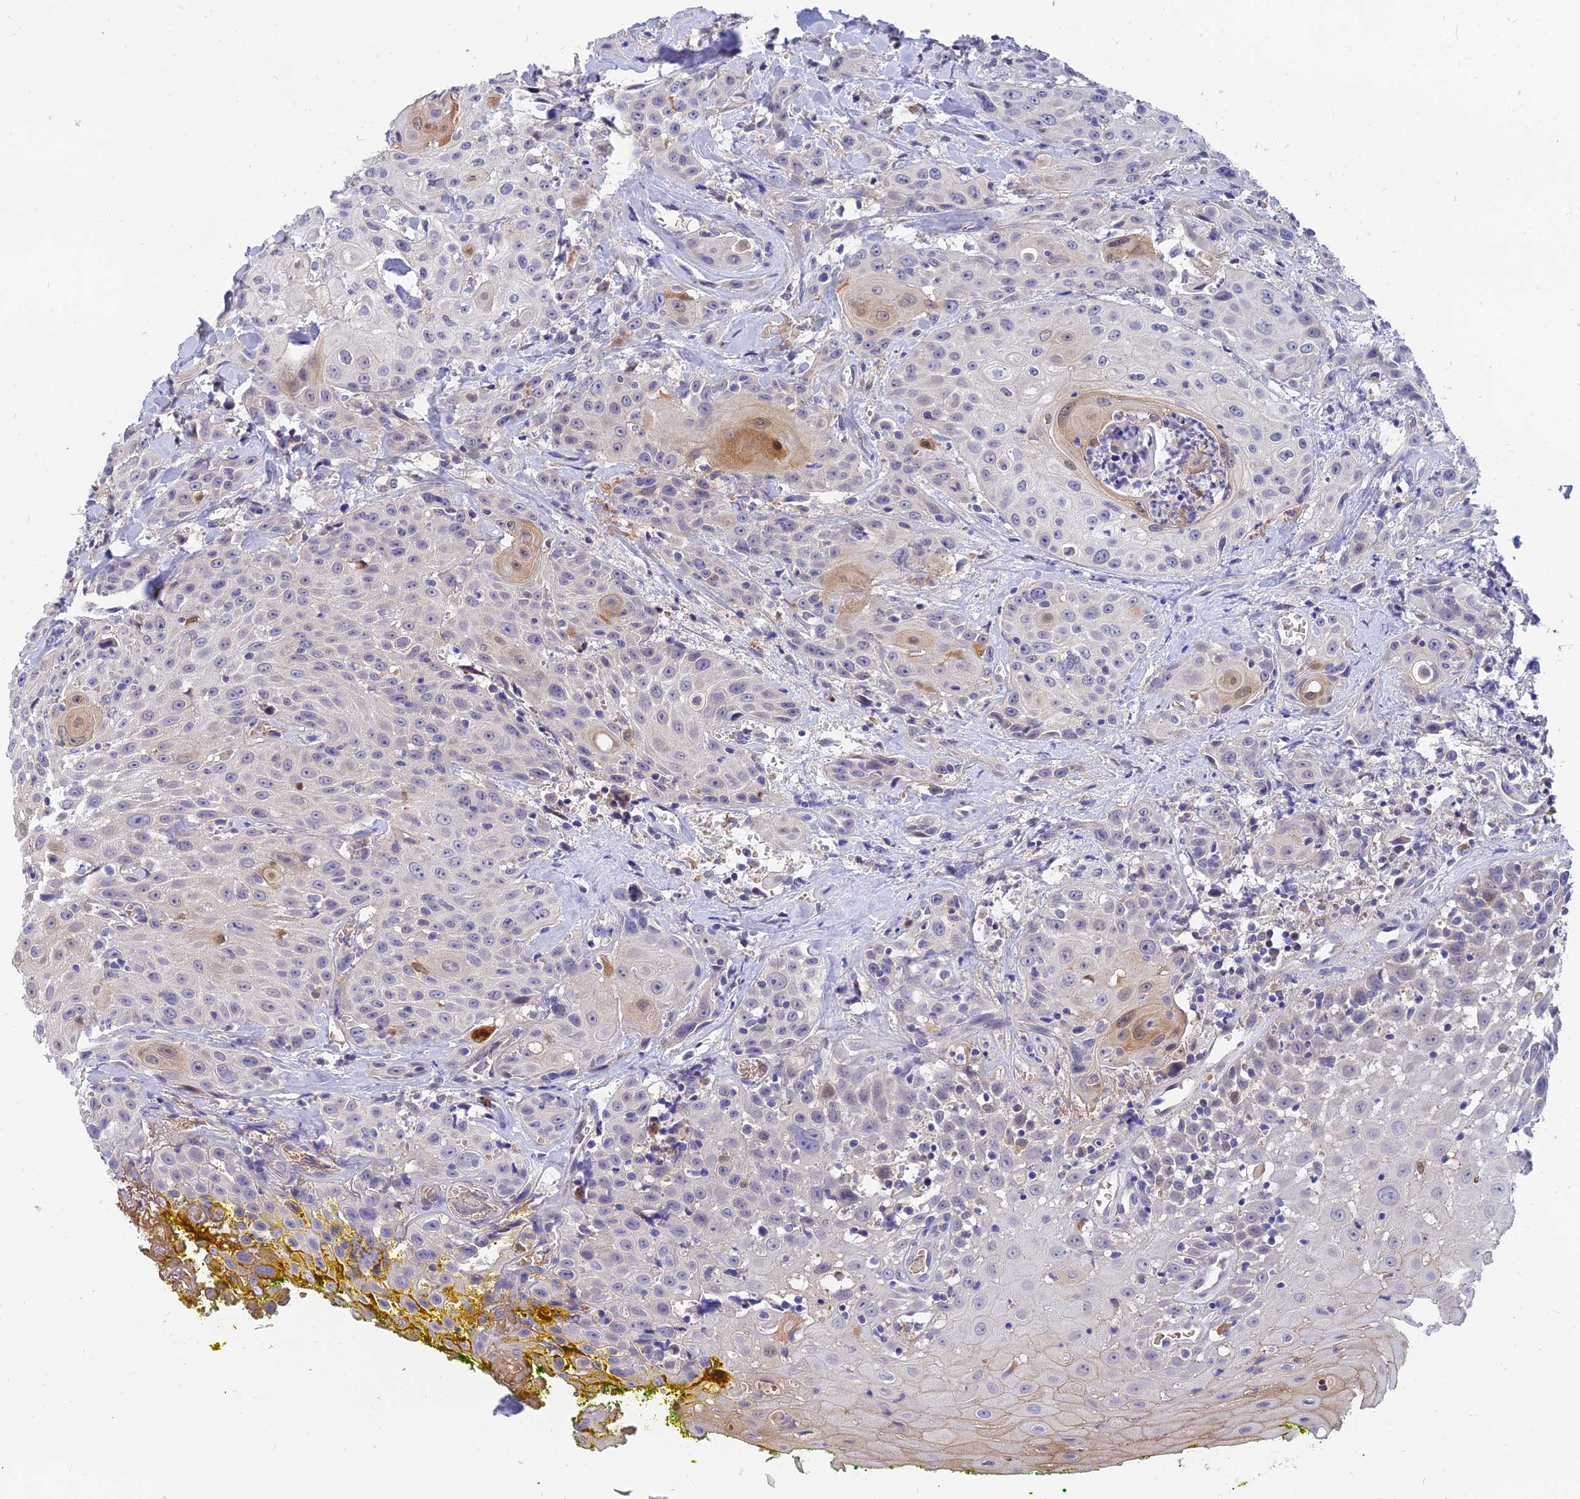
{"staining": {"intensity": "moderate", "quantity": "<25%", "location": "cytoplasmic/membranous"}, "tissue": "head and neck cancer", "cell_type": "Tumor cells", "image_type": "cancer", "snomed": [{"axis": "morphology", "description": "Squamous cell carcinoma, NOS"}, {"axis": "topography", "description": "Oral tissue"}, {"axis": "topography", "description": "Head-Neck"}], "caption": "Immunohistochemistry (IHC) (DAB) staining of head and neck cancer exhibits moderate cytoplasmic/membranous protein expression in about <25% of tumor cells.", "gene": "ANKS4B", "patient": {"sex": "female", "age": 82}}